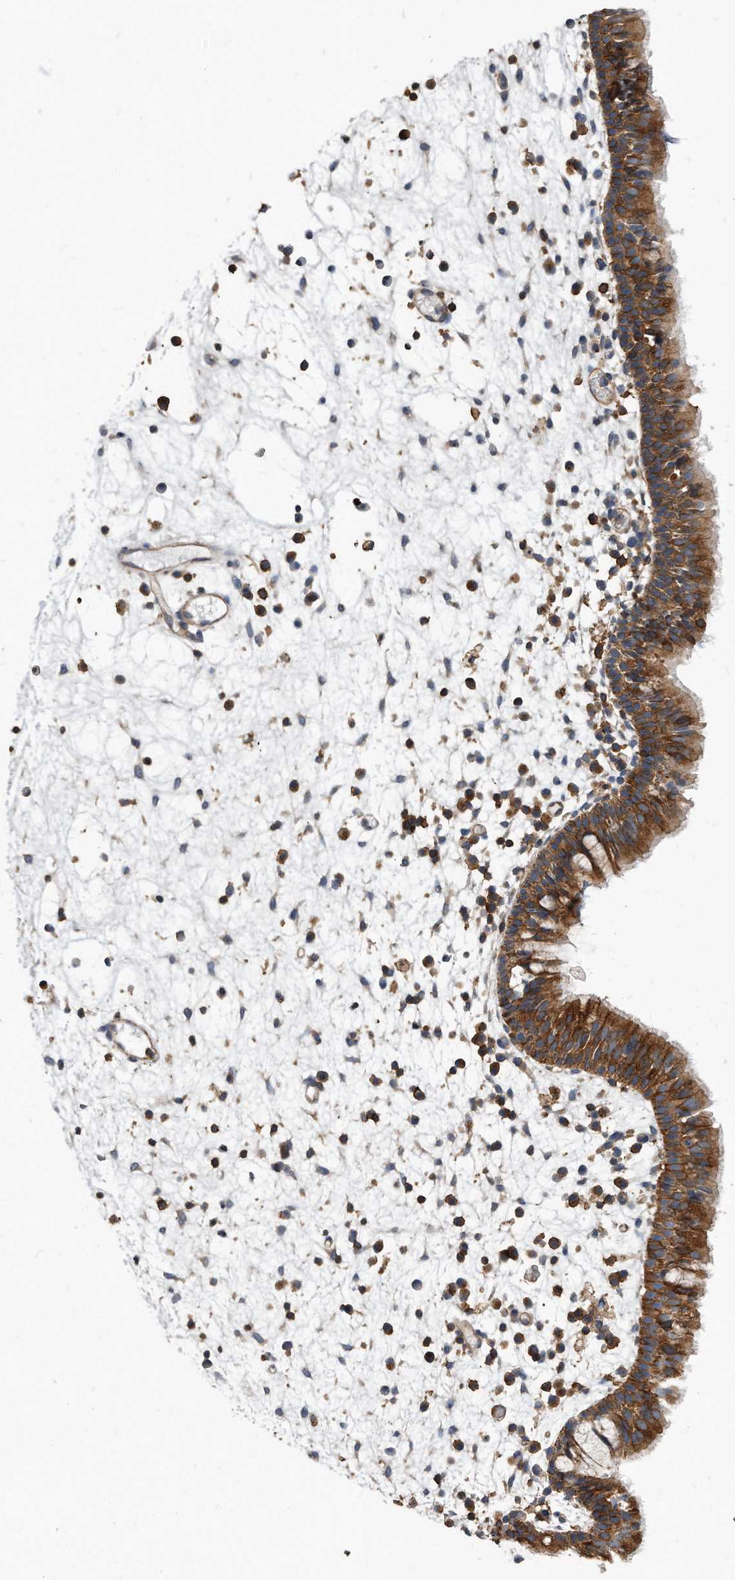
{"staining": {"intensity": "strong", "quantity": ">75%", "location": "cytoplasmic/membranous"}, "tissue": "nasopharynx", "cell_type": "Respiratory epithelial cells", "image_type": "normal", "snomed": [{"axis": "morphology", "description": "Normal tissue, NOS"}, {"axis": "morphology", "description": "Inflammation, NOS"}, {"axis": "morphology", "description": "Malignant melanoma, Metastatic site"}, {"axis": "topography", "description": "Nasopharynx"}], "caption": "Nasopharynx stained with DAB (3,3'-diaminobenzidine) IHC shows high levels of strong cytoplasmic/membranous staining in about >75% of respiratory epithelial cells. (Stains: DAB in brown, nuclei in blue, Microscopy: brightfield microscopy at high magnification).", "gene": "ATG5", "patient": {"sex": "male", "age": 70}}